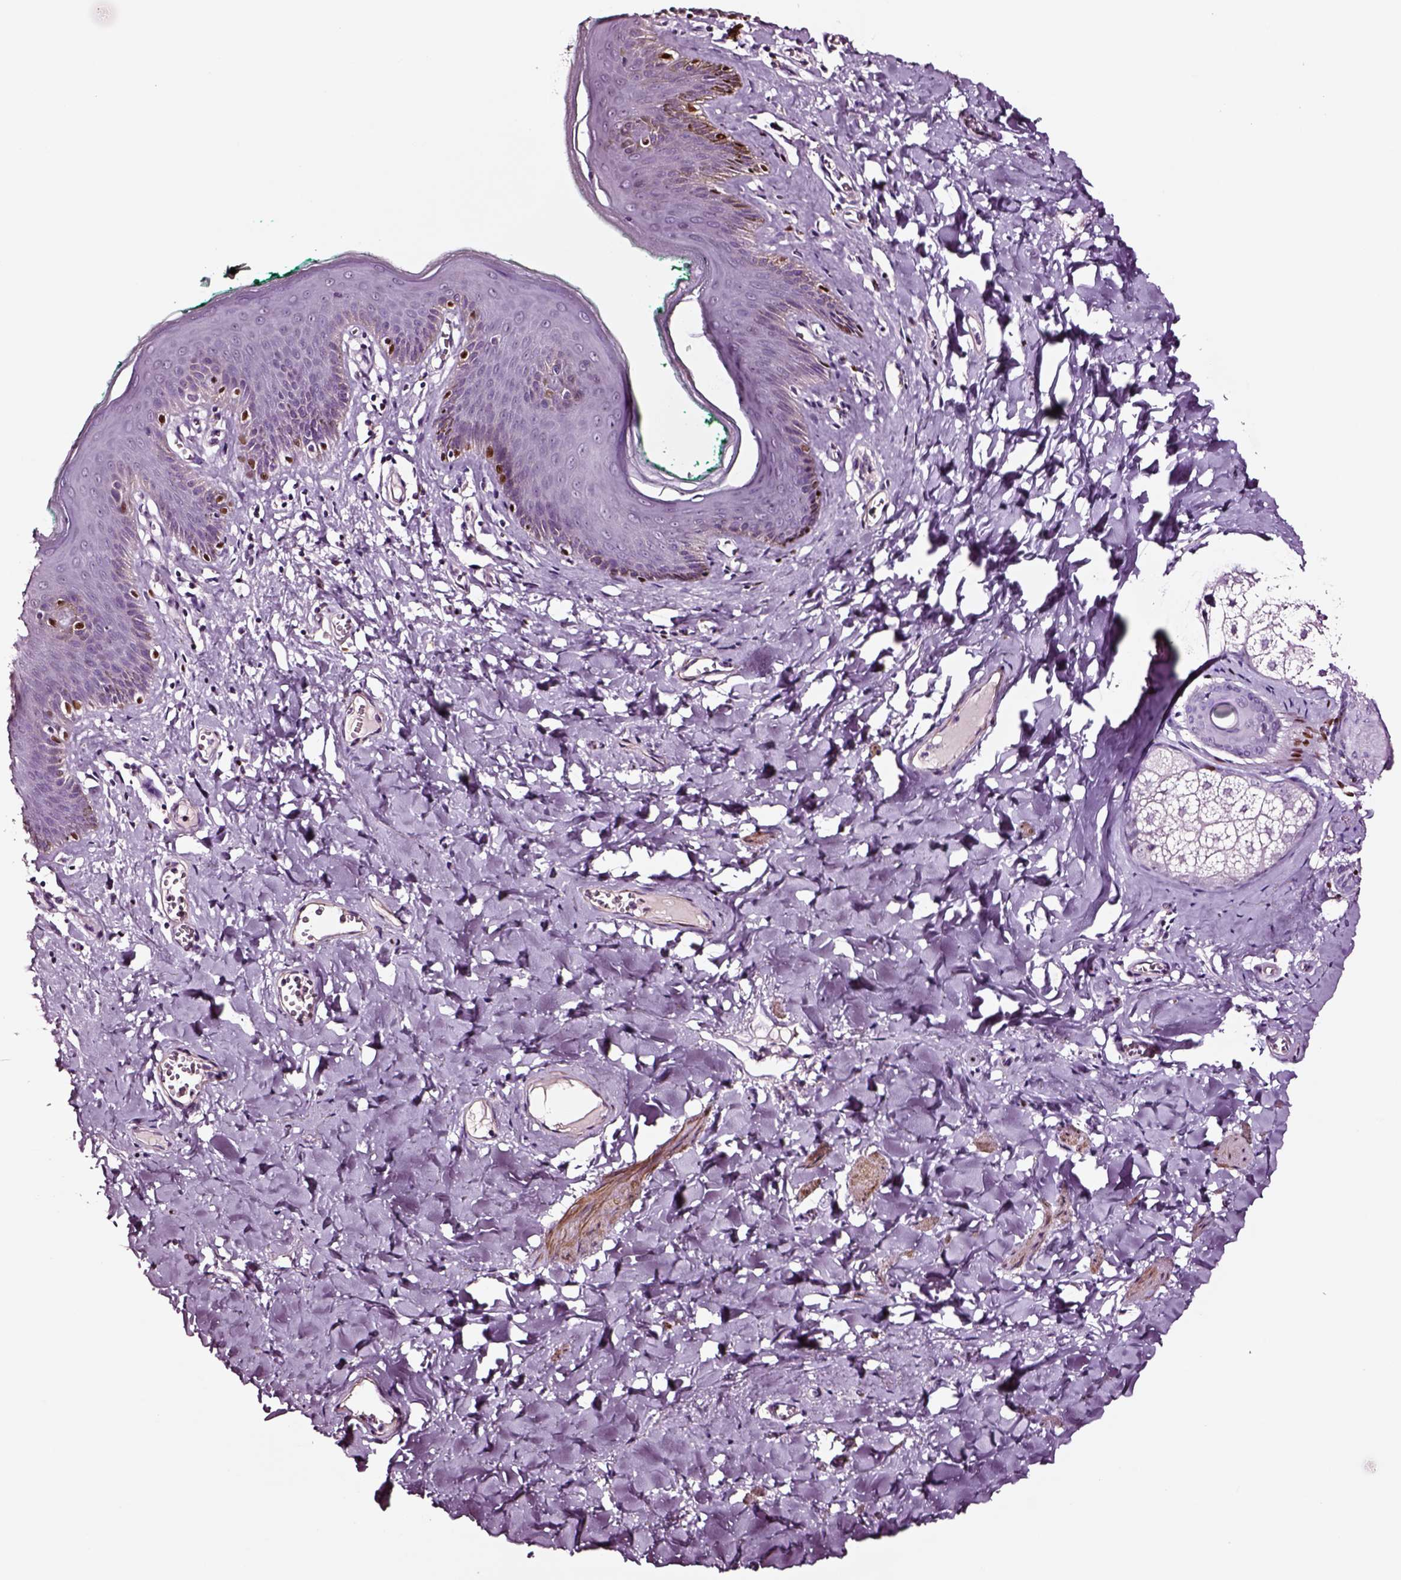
{"staining": {"intensity": "negative", "quantity": "none", "location": "none"}, "tissue": "skin", "cell_type": "Epidermal cells", "image_type": "normal", "snomed": [{"axis": "morphology", "description": "Normal tissue, NOS"}, {"axis": "topography", "description": "Vulva"}, {"axis": "topography", "description": "Peripheral nerve tissue"}], "caption": "The histopathology image exhibits no staining of epidermal cells in benign skin.", "gene": "SOX10", "patient": {"sex": "female", "age": 66}}